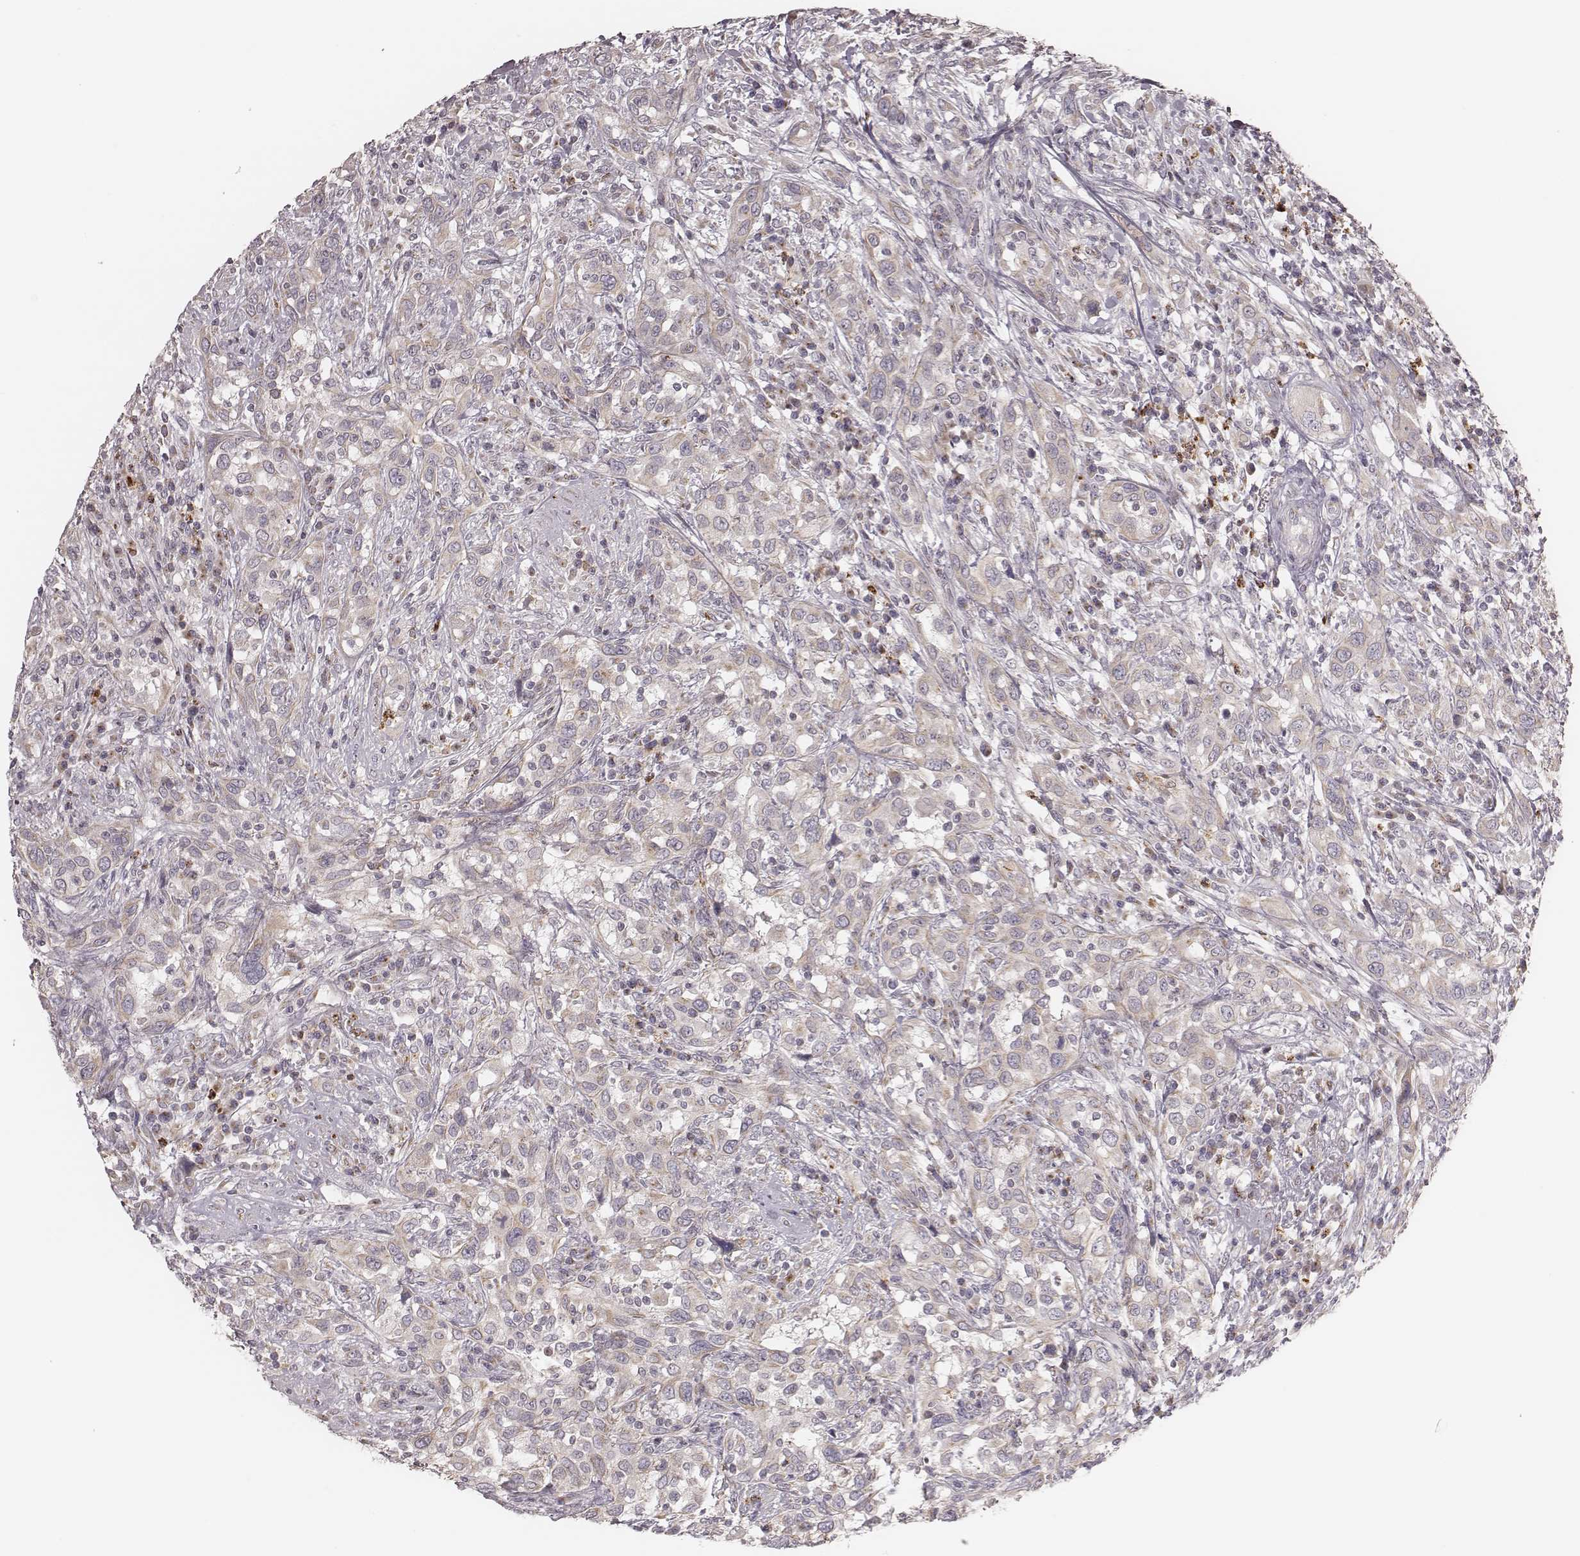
{"staining": {"intensity": "weak", "quantity": "25%-75%", "location": "cytoplasmic/membranous"}, "tissue": "urothelial cancer", "cell_type": "Tumor cells", "image_type": "cancer", "snomed": [{"axis": "morphology", "description": "Urothelial carcinoma, NOS"}, {"axis": "morphology", "description": "Urothelial carcinoma, High grade"}, {"axis": "topography", "description": "Urinary bladder"}], "caption": "Transitional cell carcinoma stained for a protein shows weak cytoplasmic/membranous positivity in tumor cells. The staining is performed using DAB brown chromogen to label protein expression. The nuclei are counter-stained blue using hematoxylin.", "gene": "ABCA7", "patient": {"sex": "female", "age": 64}}